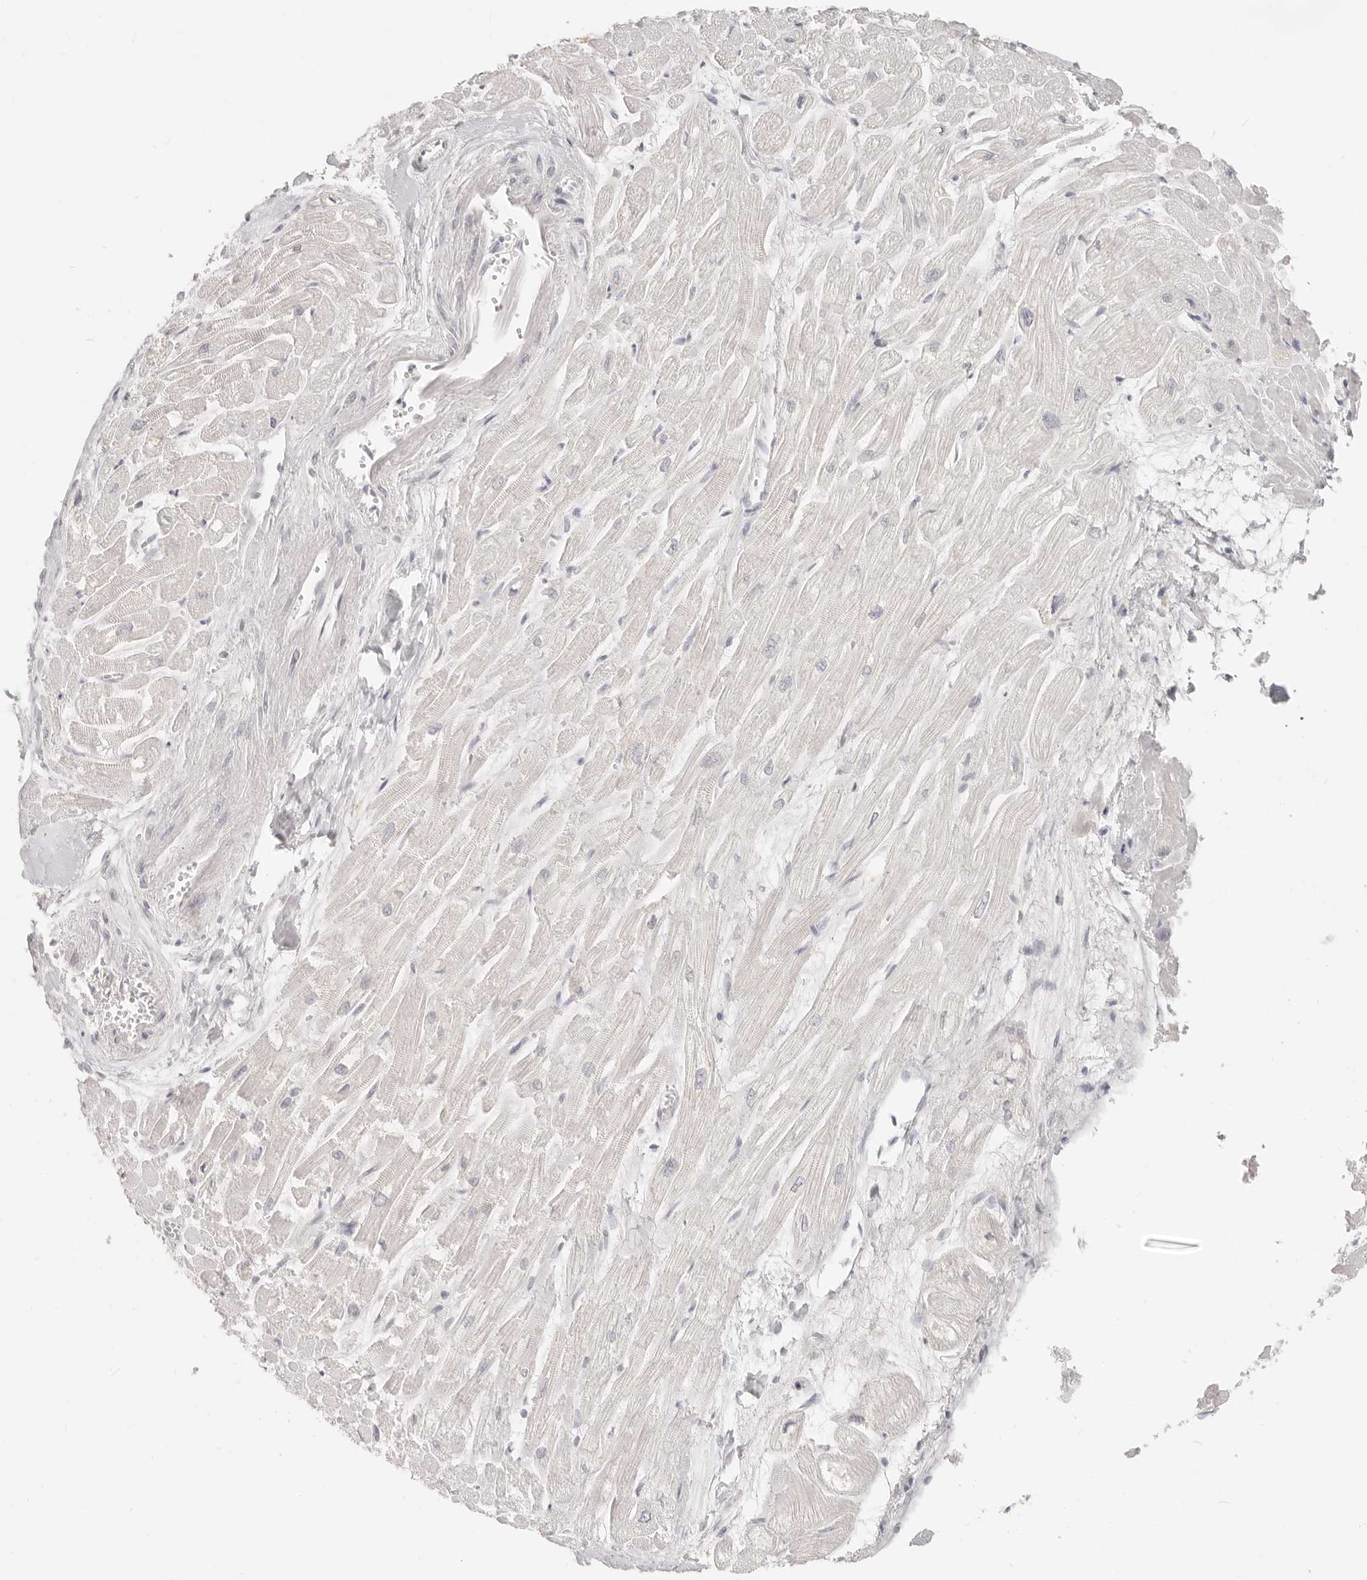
{"staining": {"intensity": "negative", "quantity": "none", "location": "none"}, "tissue": "heart muscle", "cell_type": "Cardiomyocytes", "image_type": "normal", "snomed": [{"axis": "morphology", "description": "Normal tissue, NOS"}, {"axis": "topography", "description": "Heart"}], "caption": "The immunohistochemistry (IHC) photomicrograph has no significant positivity in cardiomyocytes of heart muscle. (Stains: DAB IHC with hematoxylin counter stain, Microscopy: brightfield microscopy at high magnification).", "gene": "EPCAM", "patient": {"sex": "male", "age": 54}}